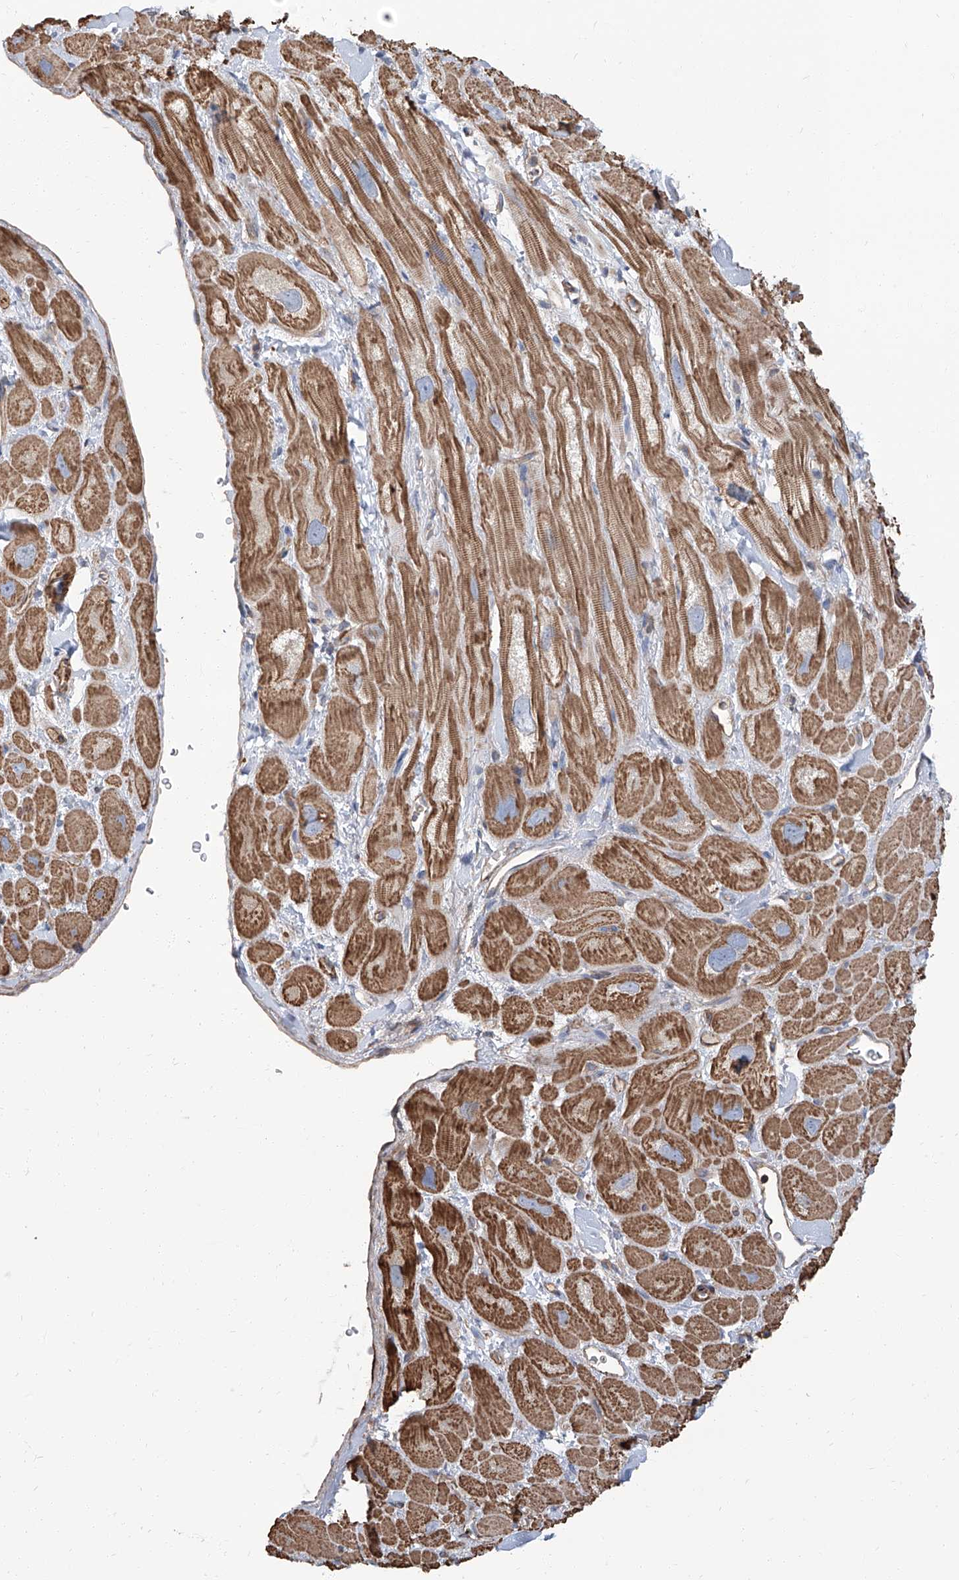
{"staining": {"intensity": "moderate", "quantity": ">75%", "location": "cytoplasmic/membranous"}, "tissue": "heart muscle", "cell_type": "Cardiomyocytes", "image_type": "normal", "snomed": [{"axis": "morphology", "description": "Normal tissue, NOS"}, {"axis": "topography", "description": "Heart"}], "caption": "Immunohistochemistry of normal heart muscle shows medium levels of moderate cytoplasmic/membranous expression in about >75% of cardiomyocytes. (IHC, brightfield microscopy, high magnification).", "gene": "PIEZO2", "patient": {"sex": "male", "age": 49}}